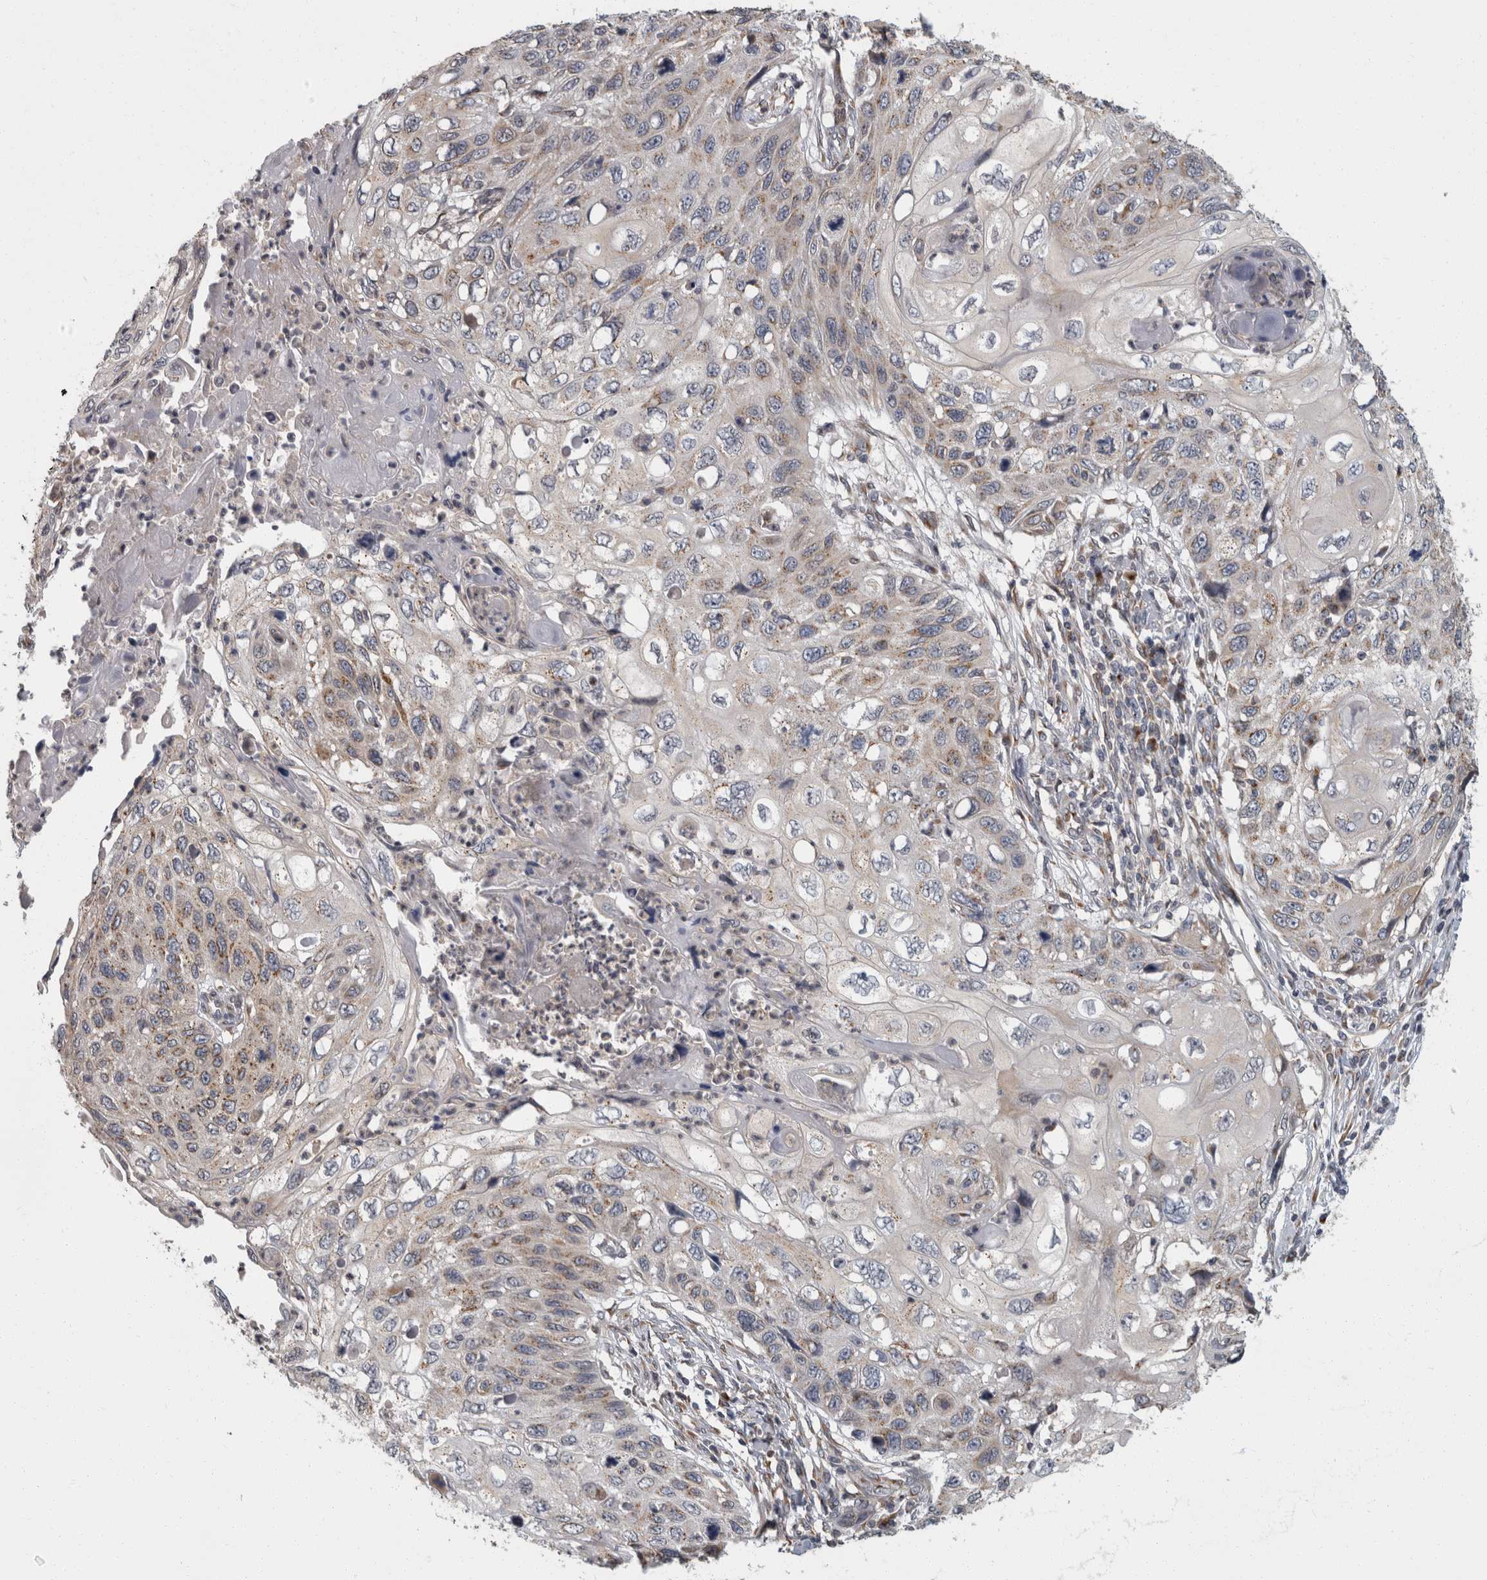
{"staining": {"intensity": "weak", "quantity": "25%-75%", "location": "cytoplasmic/membranous"}, "tissue": "cervical cancer", "cell_type": "Tumor cells", "image_type": "cancer", "snomed": [{"axis": "morphology", "description": "Squamous cell carcinoma, NOS"}, {"axis": "topography", "description": "Cervix"}], "caption": "Immunohistochemical staining of cervical squamous cell carcinoma shows weak cytoplasmic/membranous protein expression in about 25%-75% of tumor cells.", "gene": "LMAN2L", "patient": {"sex": "female", "age": 70}}